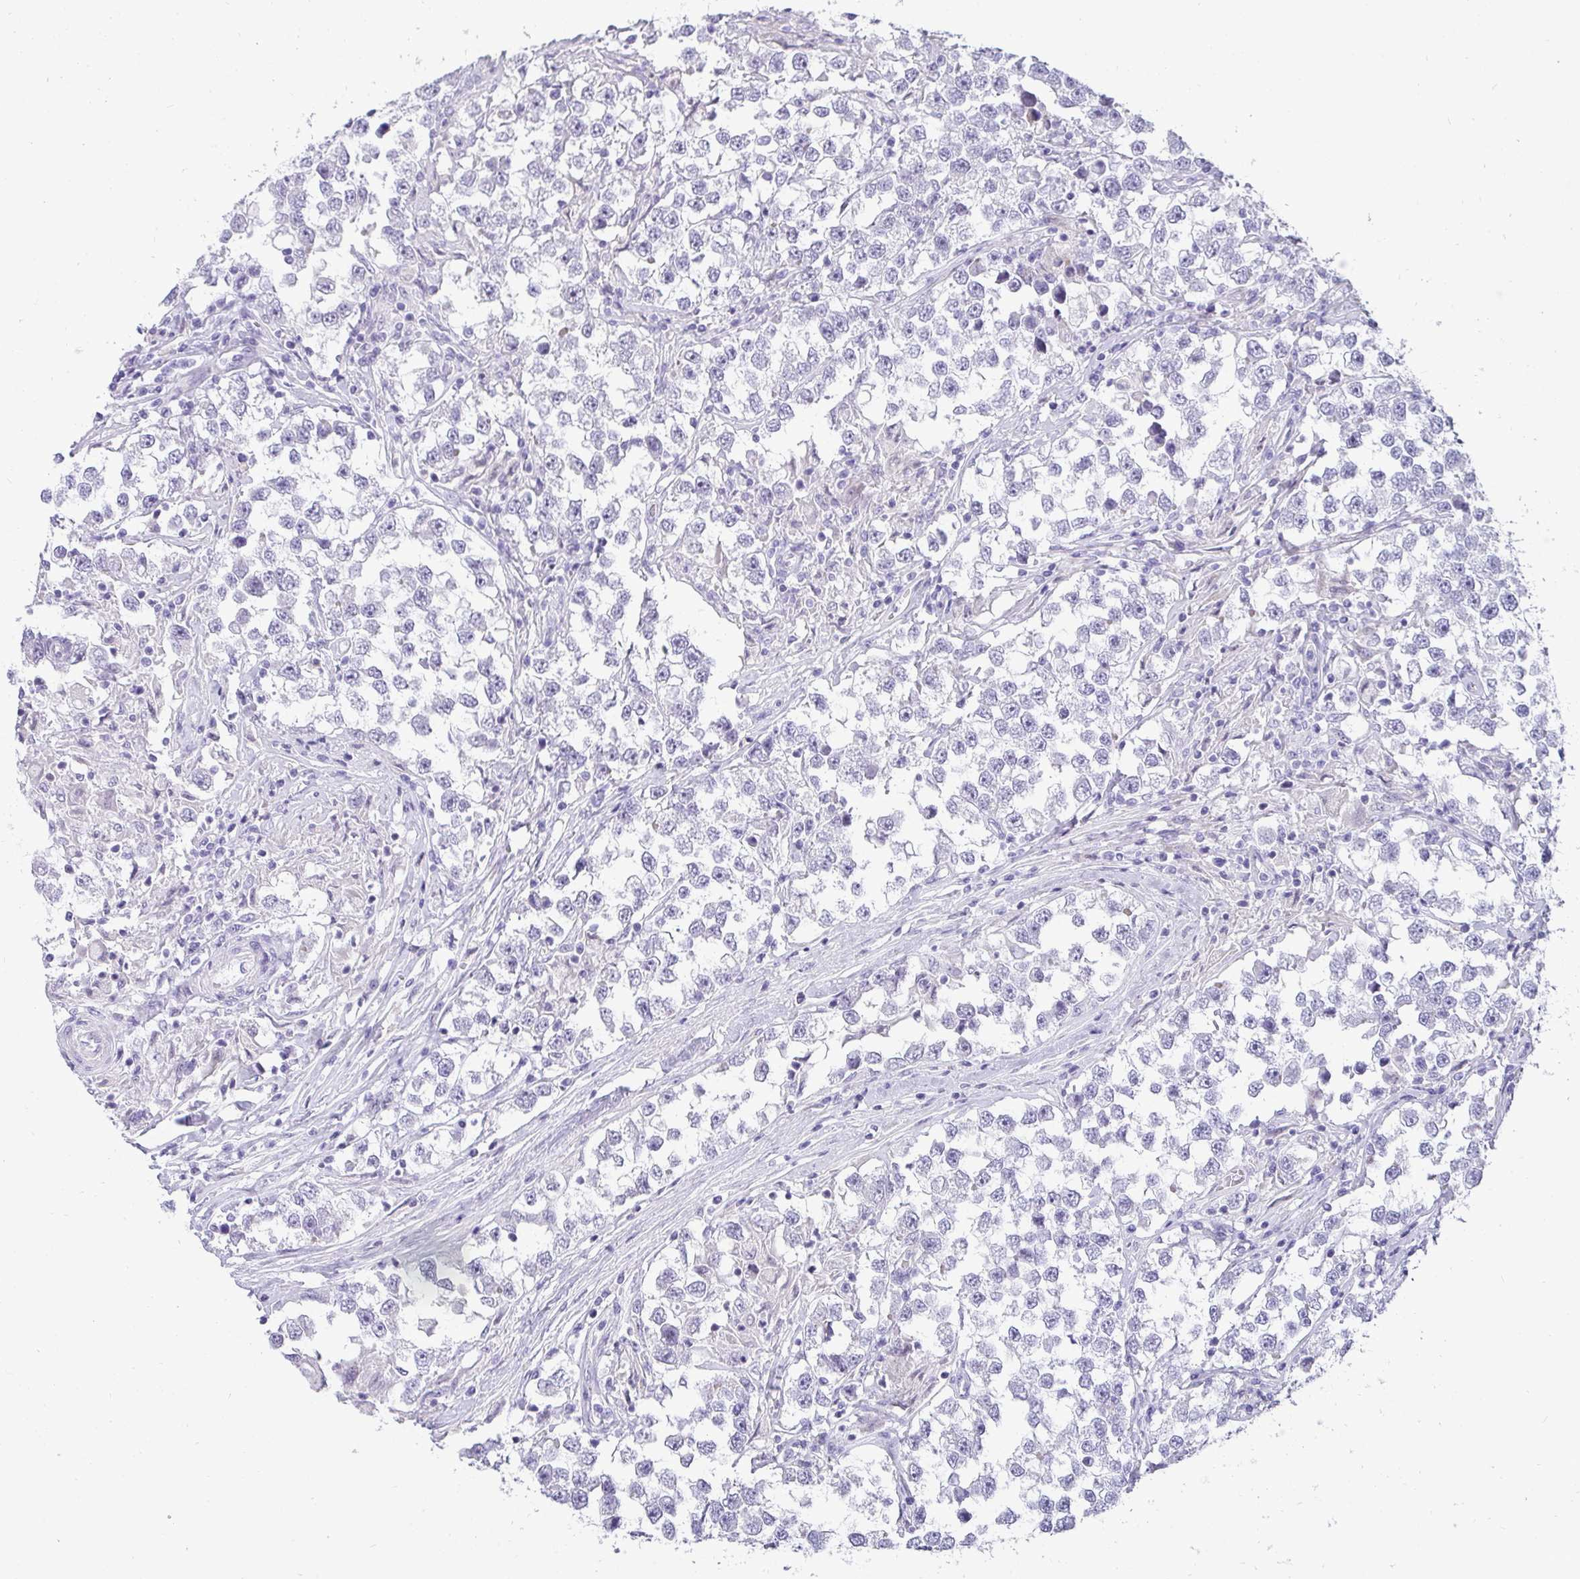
{"staining": {"intensity": "negative", "quantity": "none", "location": "none"}, "tissue": "testis cancer", "cell_type": "Tumor cells", "image_type": "cancer", "snomed": [{"axis": "morphology", "description": "Seminoma, NOS"}, {"axis": "topography", "description": "Testis"}], "caption": "Testis cancer was stained to show a protein in brown. There is no significant positivity in tumor cells.", "gene": "AK5", "patient": {"sex": "male", "age": 46}}